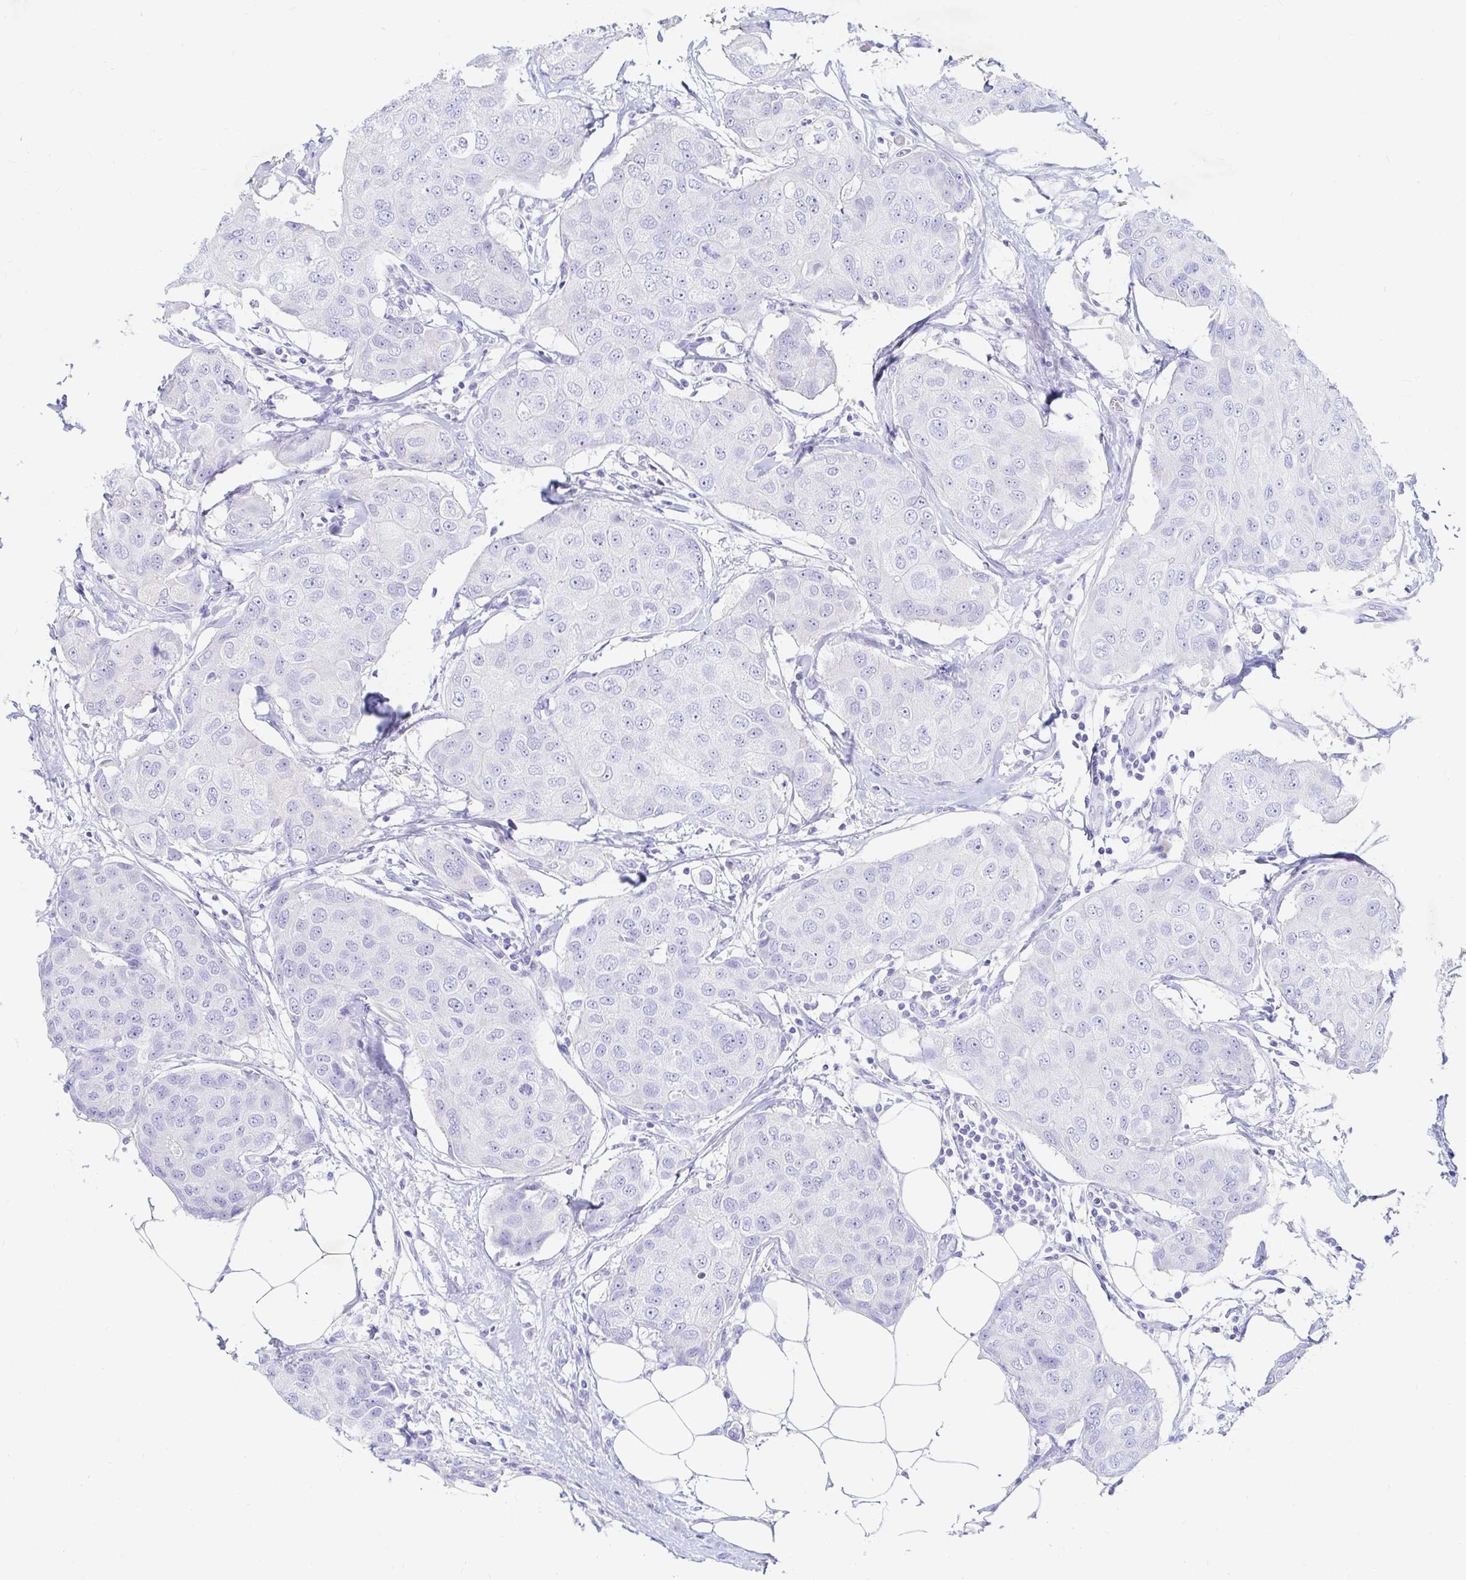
{"staining": {"intensity": "negative", "quantity": "none", "location": "none"}, "tissue": "breast cancer", "cell_type": "Tumor cells", "image_type": "cancer", "snomed": [{"axis": "morphology", "description": "Duct carcinoma"}, {"axis": "topography", "description": "Breast"}, {"axis": "topography", "description": "Lymph node"}], "caption": "Immunohistochemistry (IHC) of human intraductal carcinoma (breast) exhibits no expression in tumor cells.", "gene": "NR2E1", "patient": {"sex": "female", "age": 80}}